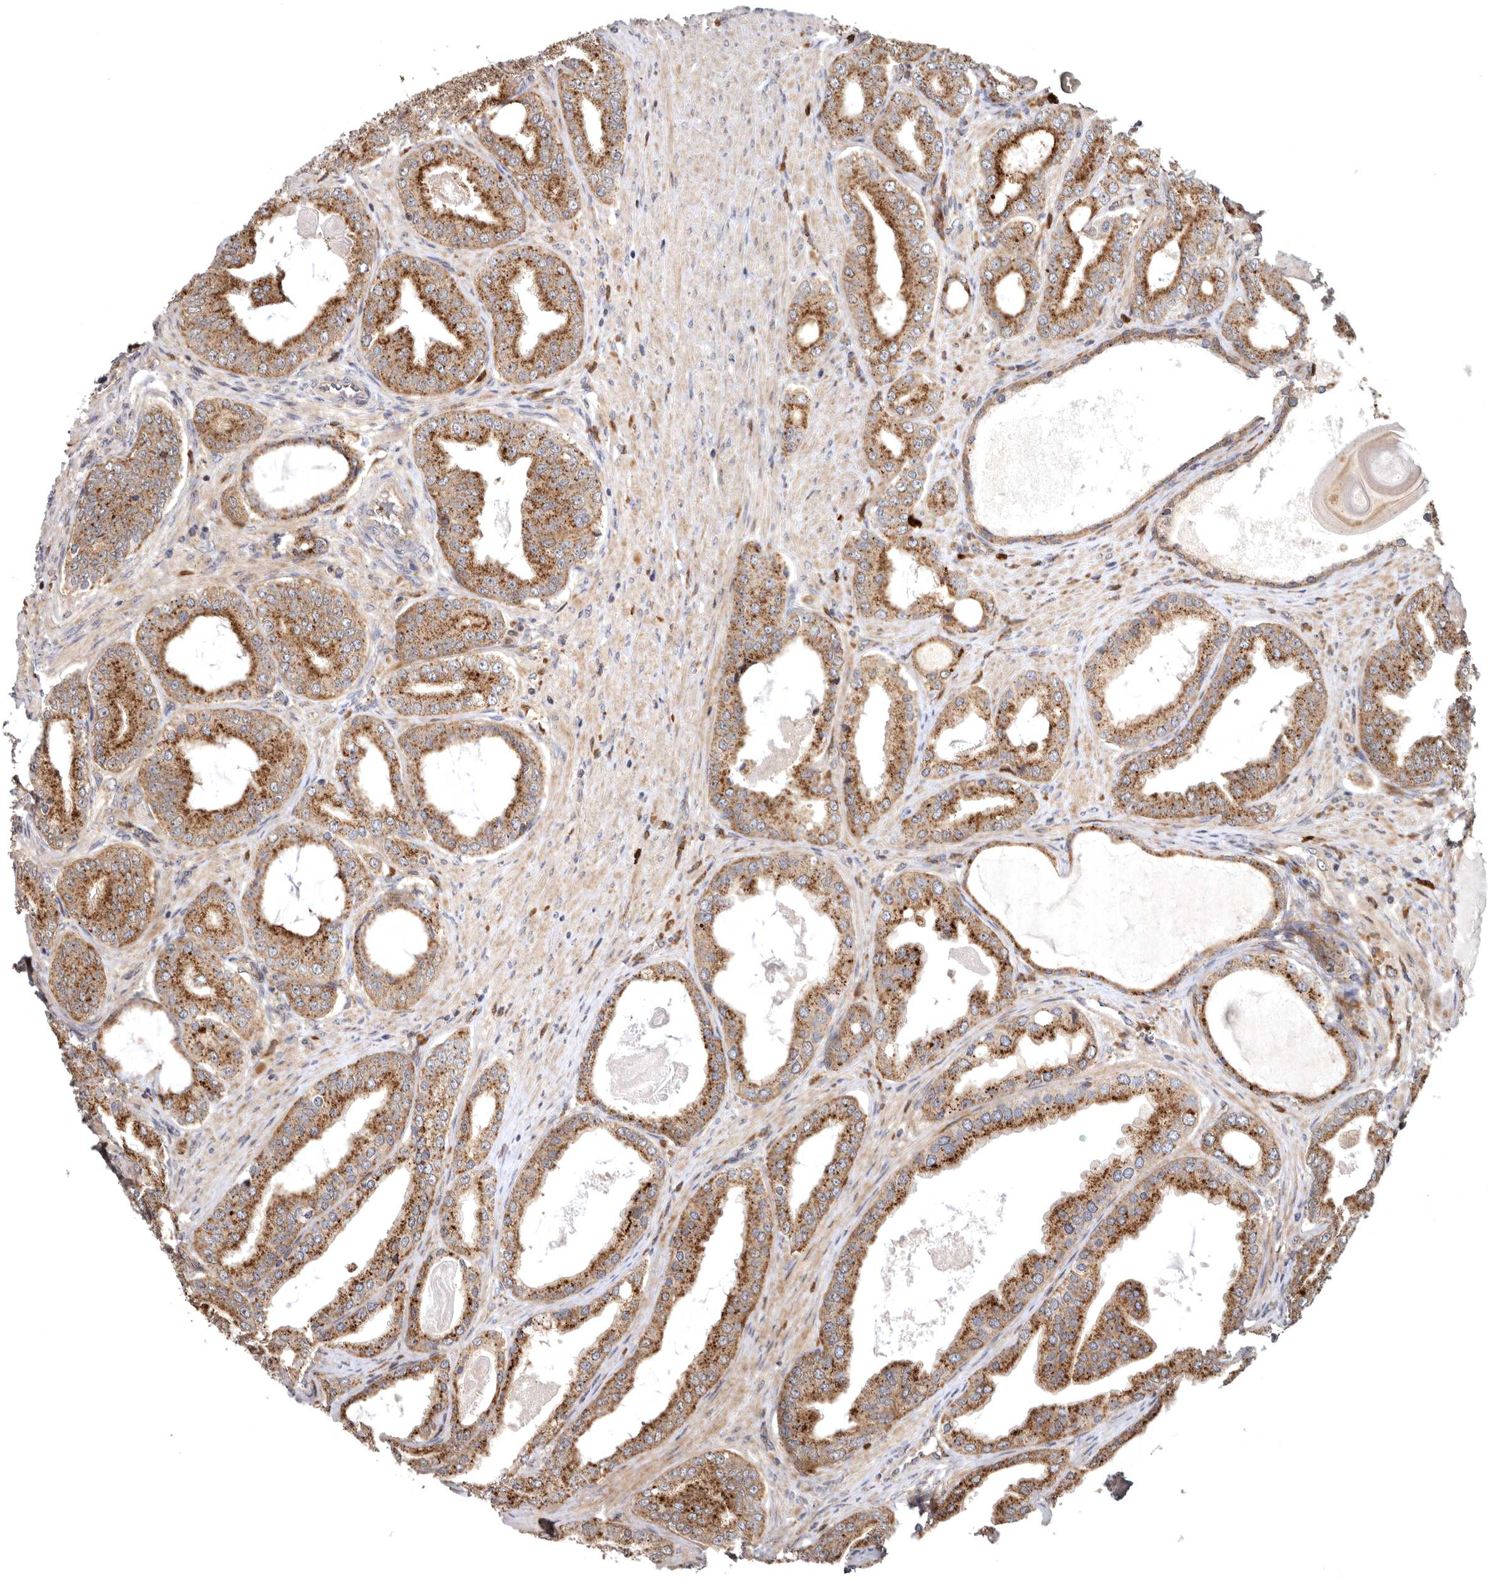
{"staining": {"intensity": "moderate", "quantity": ">75%", "location": "cytoplasmic/membranous"}, "tissue": "prostate cancer", "cell_type": "Tumor cells", "image_type": "cancer", "snomed": [{"axis": "morphology", "description": "Adenocarcinoma, High grade"}, {"axis": "topography", "description": "Prostate"}], "caption": "Human prostate cancer stained with a protein marker displays moderate staining in tumor cells.", "gene": "FGFR4", "patient": {"sex": "male", "age": 60}}